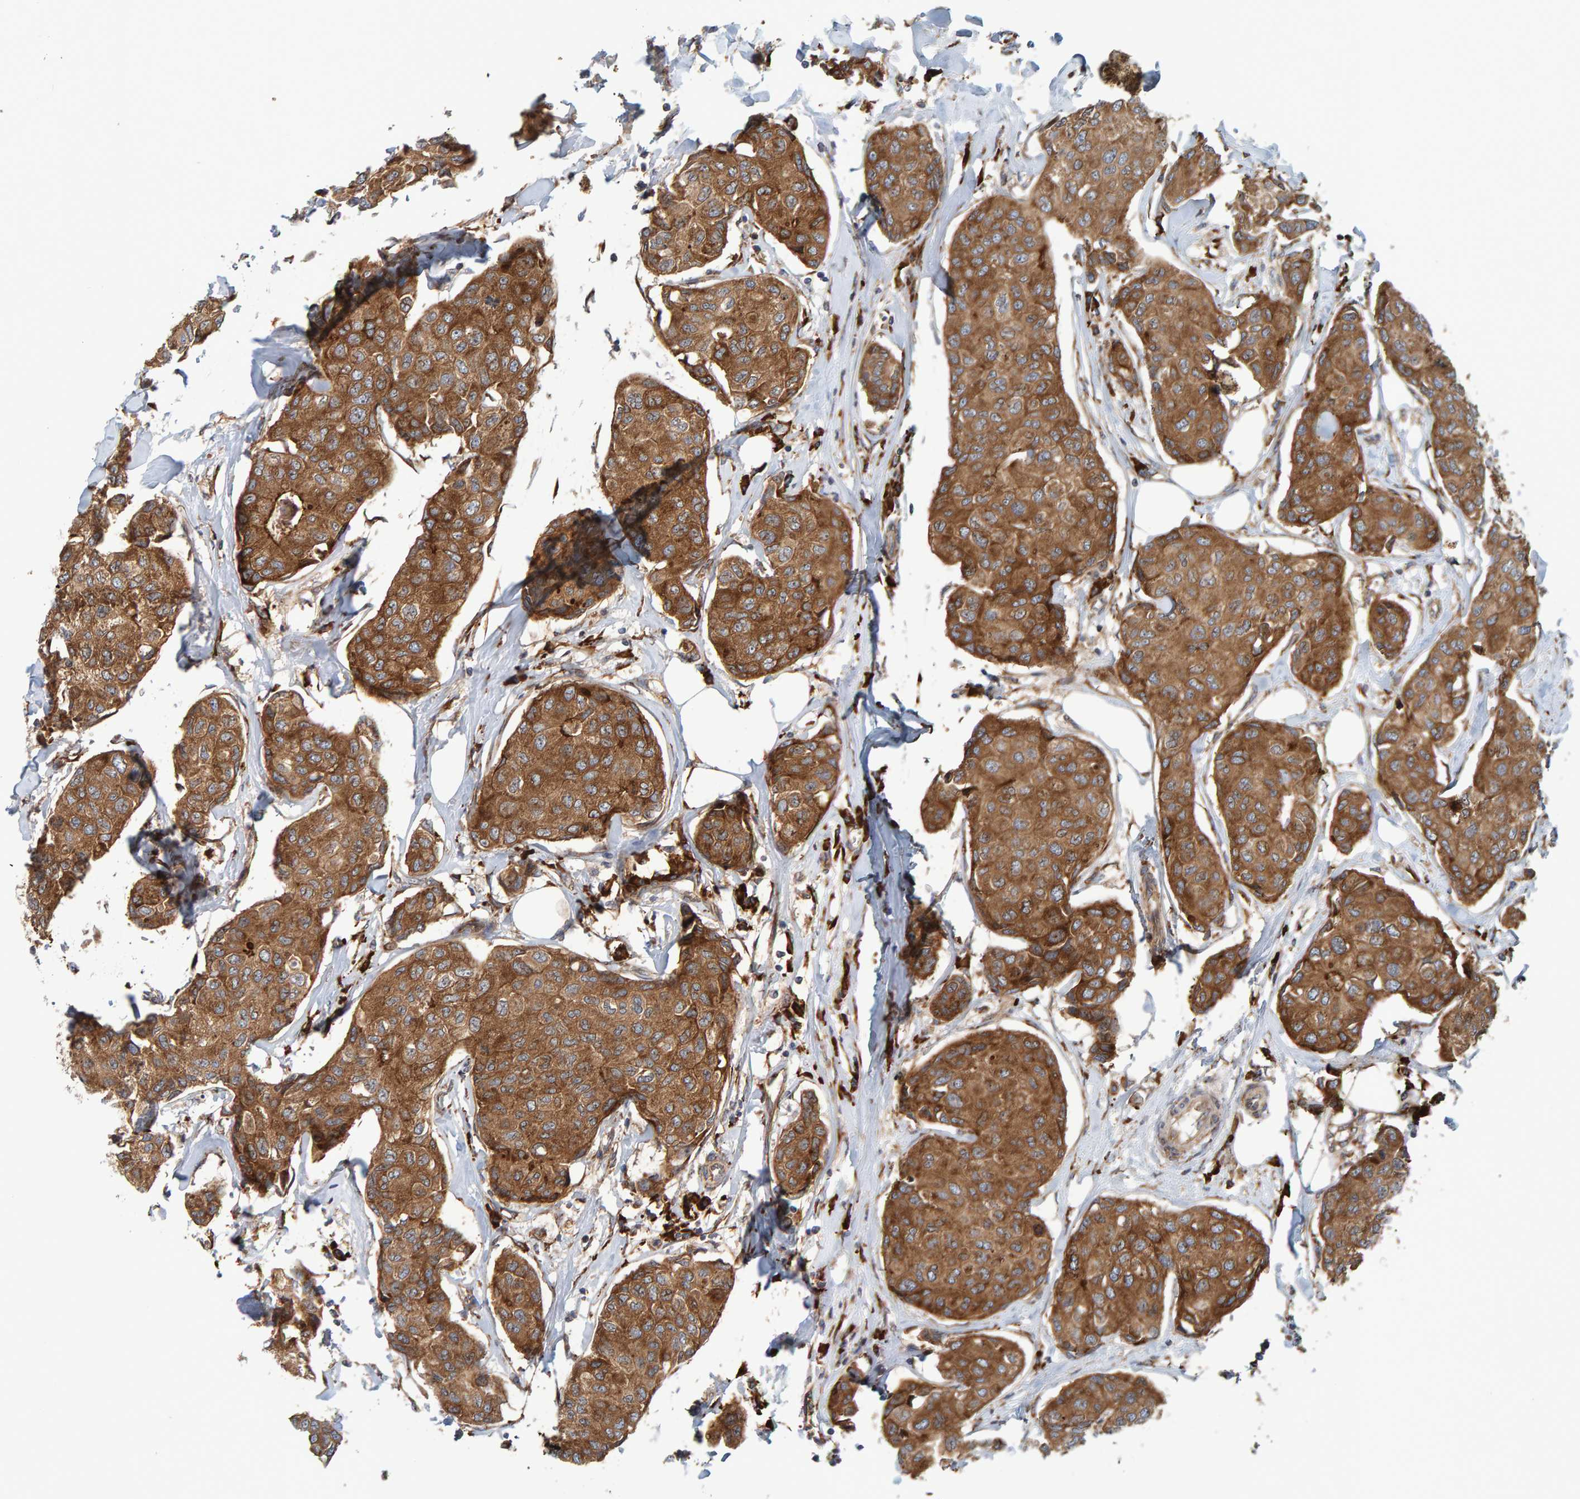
{"staining": {"intensity": "strong", "quantity": ">75%", "location": "cytoplasmic/membranous"}, "tissue": "breast cancer", "cell_type": "Tumor cells", "image_type": "cancer", "snomed": [{"axis": "morphology", "description": "Duct carcinoma"}, {"axis": "topography", "description": "Breast"}], "caption": "This photomicrograph reveals immunohistochemistry staining of breast cancer, with high strong cytoplasmic/membranous expression in about >75% of tumor cells.", "gene": "BAIAP2", "patient": {"sex": "female", "age": 80}}